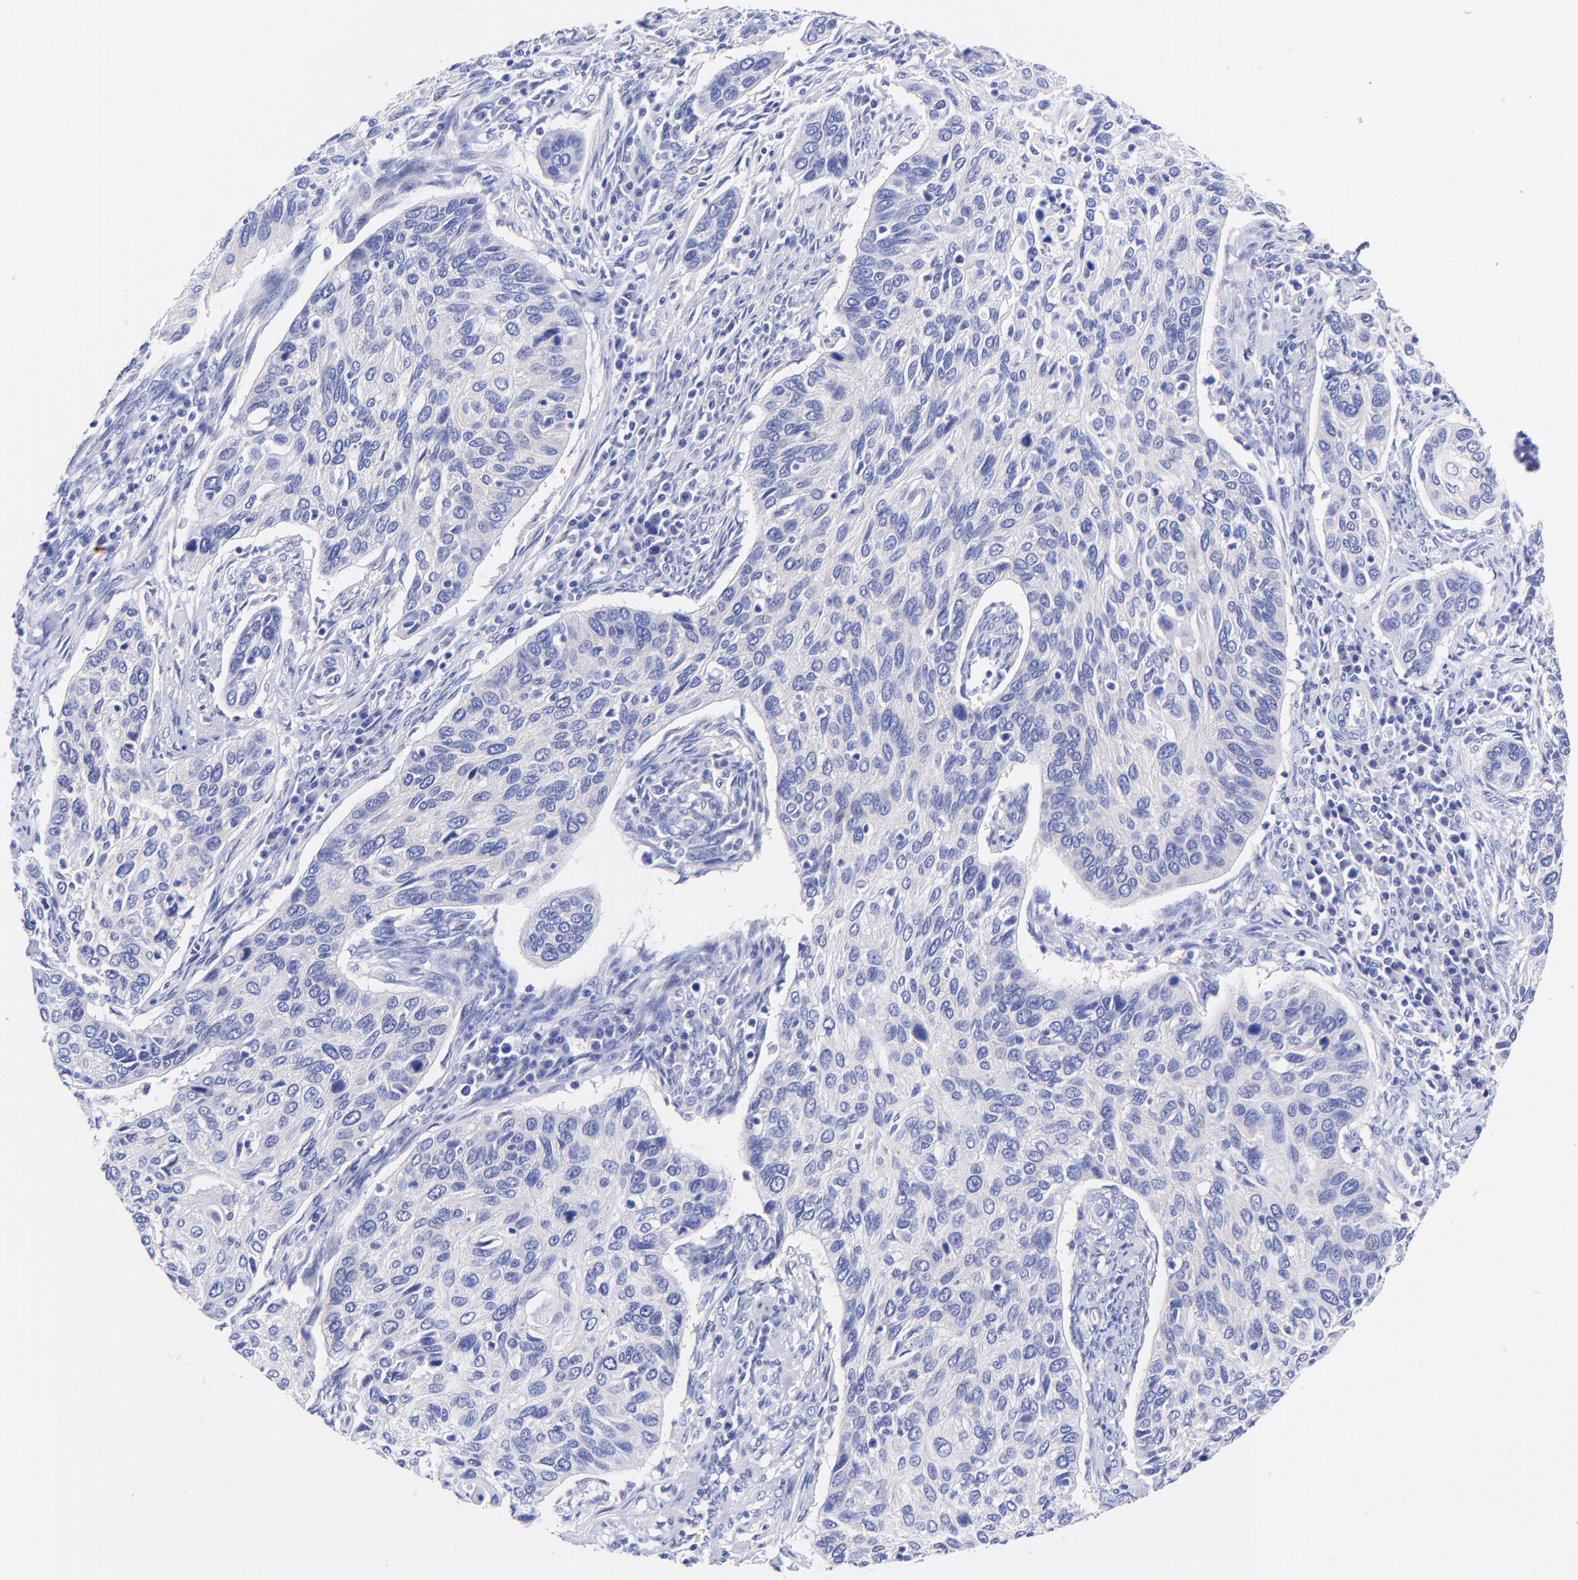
{"staining": {"intensity": "negative", "quantity": "none", "location": "none"}, "tissue": "cervical cancer", "cell_type": "Tumor cells", "image_type": "cancer", "snomed": [{"axis": "morphology", "description": "Squamous cell carcinoma, NOS"}, {"axis": "topography", "description": "Cervix"}], "caption": "DAB (3,3'-diaminobenzidine) immunohistochemical staining of cervical squamous cell carcinoma demonstrates no significant staining in tumor cells.", "gene": "GPHN", "patient": {"sex": "female", "age": 57}}